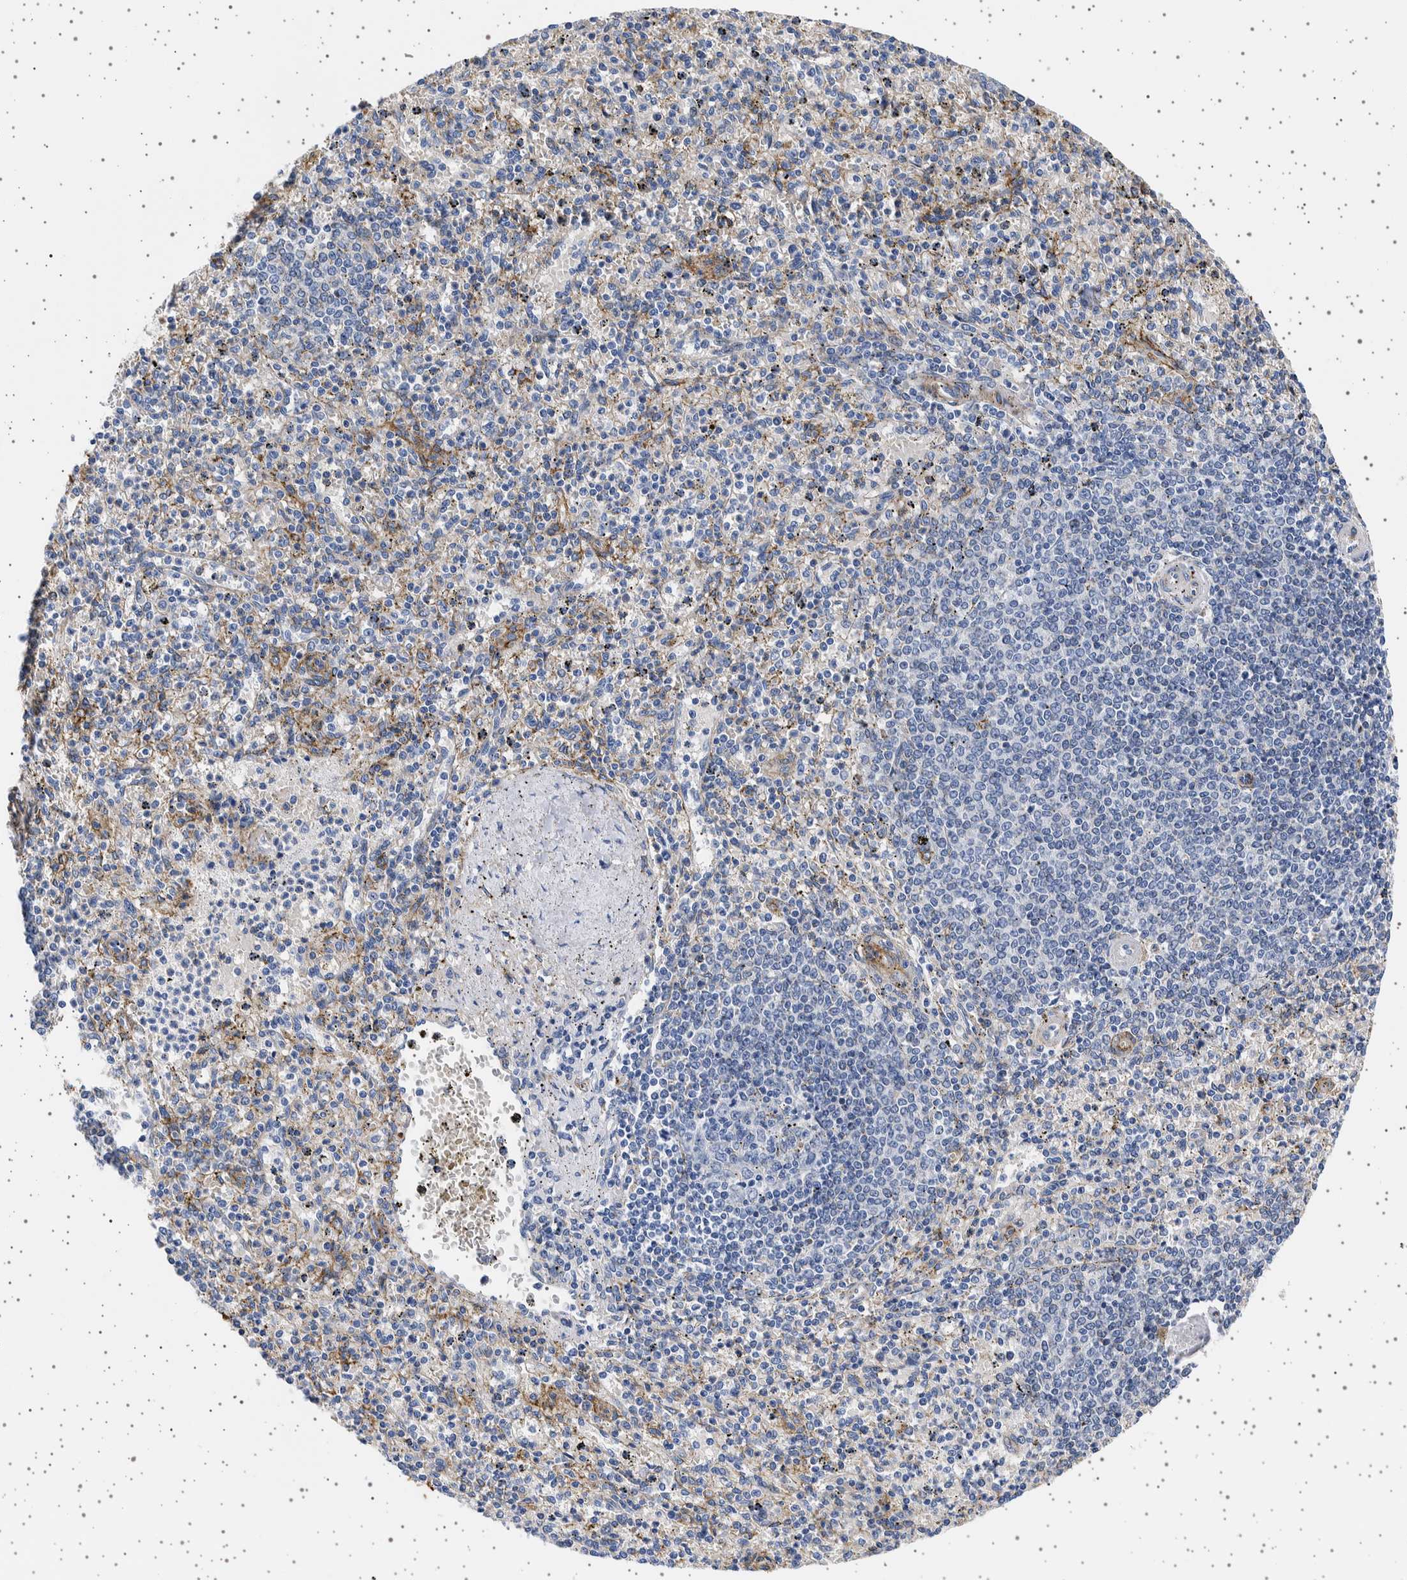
{"staining": {"intensity": "negative", "quantity": "none", "location": "none"}, "tissue": "spleen", "cell_type": "Cells in red pulp", "image_type": "normal", "snomed": [{"axis": "morphology", "description": "Normal tissue, NOS"}, {"axis": "topography", "description": "Spleen"}], "caption": "Cells in red pulp show no significant expression in normal spleen. The staining was performed using DAB (3,3'-diaminobenzidine) to visualize the protein expression in brown, while the nuclei were stained in blue with hematoxylin (Magnification: 20x).", "gene": "SEPTIN4", "patient": {"sex": "male", "age": 72}}